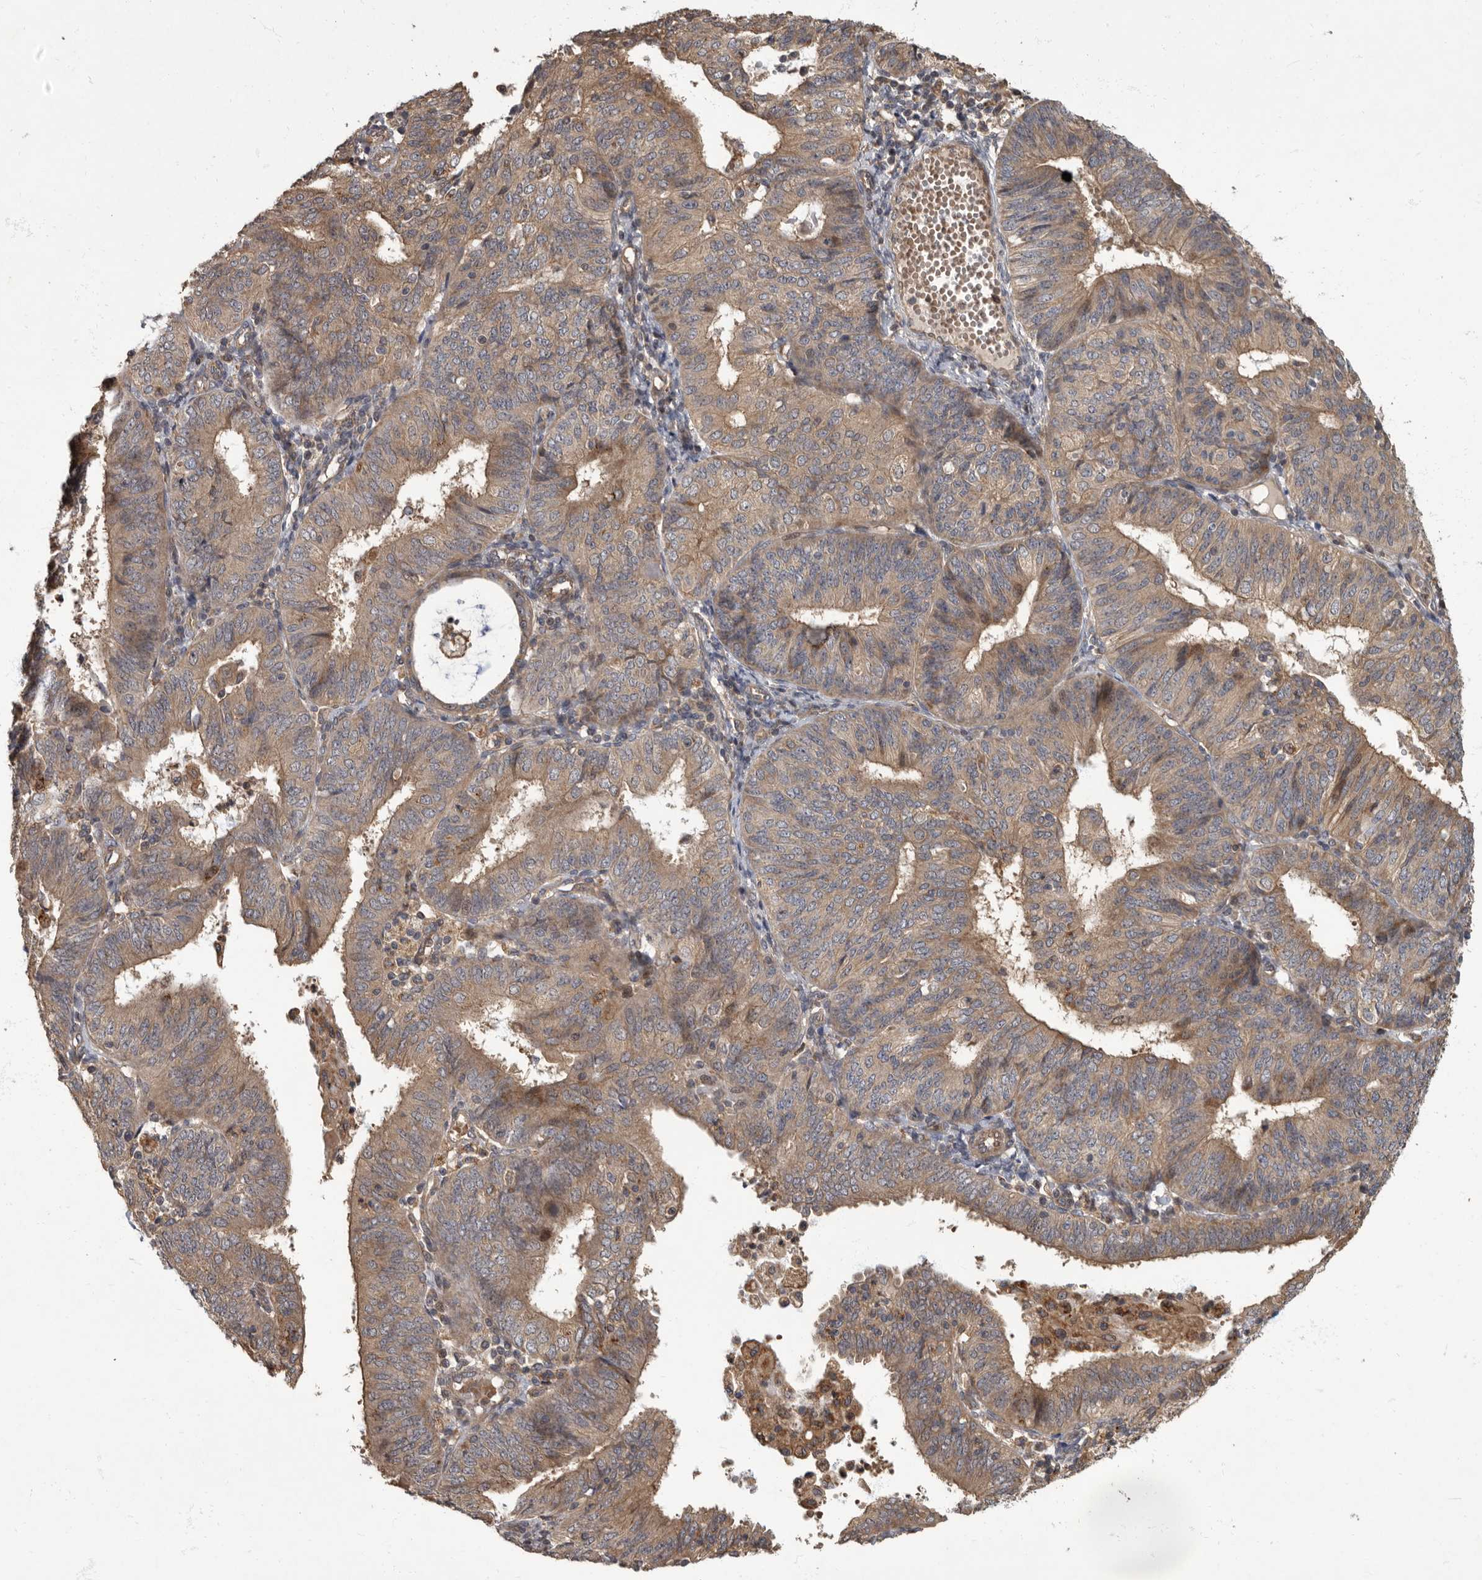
{"staining": {"intensity": "moderate", "quantity": ">75%", "location": "cytoplasmic/membranous"}, "tissue": "endometrial cancer", "cell_type": "Tumor cells", "image_type": "cancer", "snomed": [{"axis": "morphology", "description": "Adenocarcinoma, NOS"}, {"axis": "topography", "description": "Endometrium"}], "caption": "Human endometrial adenocarcinoma stained for a protein (brown) demonstrates moderate cytoplasmic/membranous positive expression in approximately >75% of tumor cells.", "gene": "IQCK", "patient": {"sex": "female", "age": 58}}